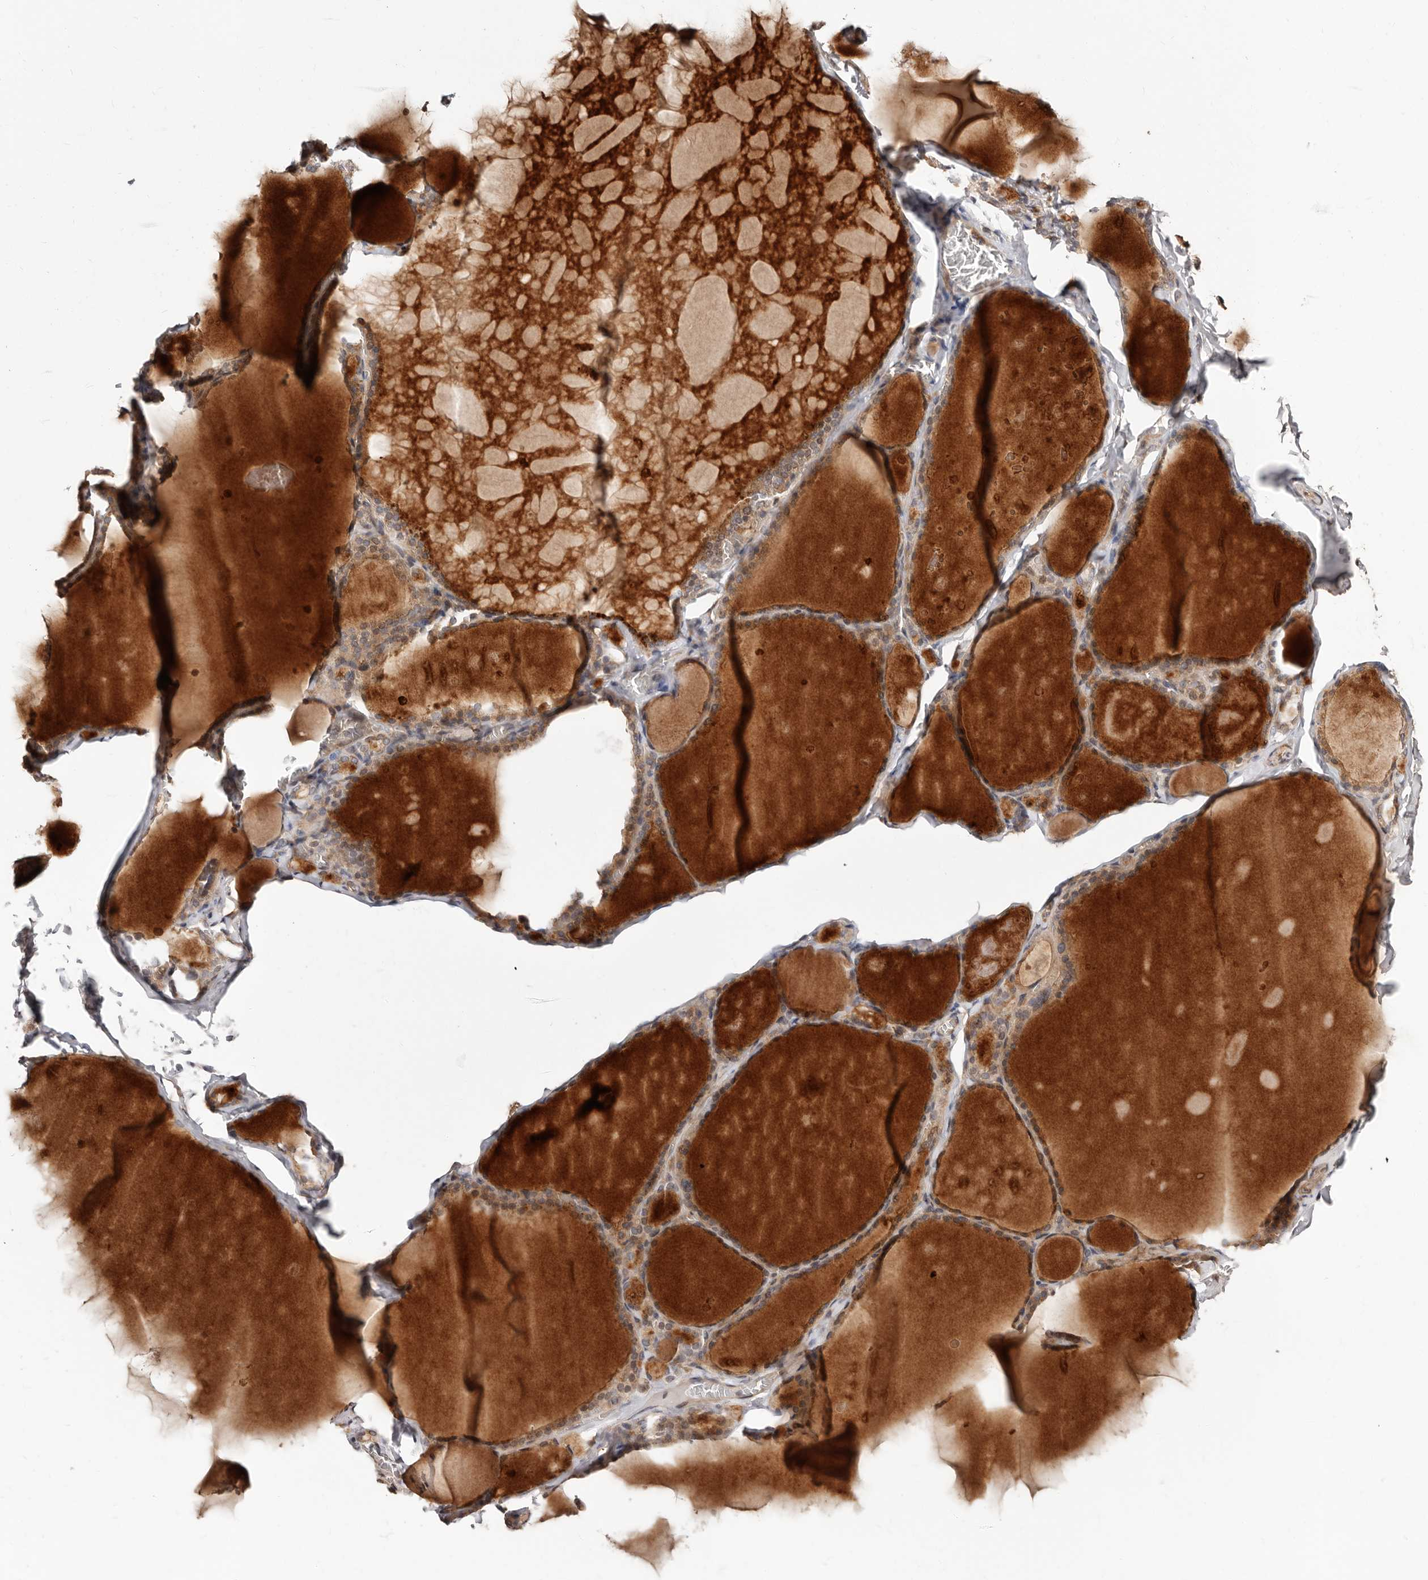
{"staining": {"intensity": "weak", "quantity": ">75%", "location": "cytoplasmic/membranous"}, "tissue": "thyroid gland", "cell_type": "Glandular cells", "image_type": "normal", "snomed": [{"axis": "morphology", "description": "Normal tissue, NOS"}, {"axis": "topography", "description": "Thyroid gland"}], "caption": "A low amount of weak cytoplasmic/membranous staining is present in approximately >75% of glandular cells in normal thyroid gland. (Brightfield microscopy of DAB IHC at high magnification).", "gene": "APOL6", "patient": {"sex": "male", "age": 56}}